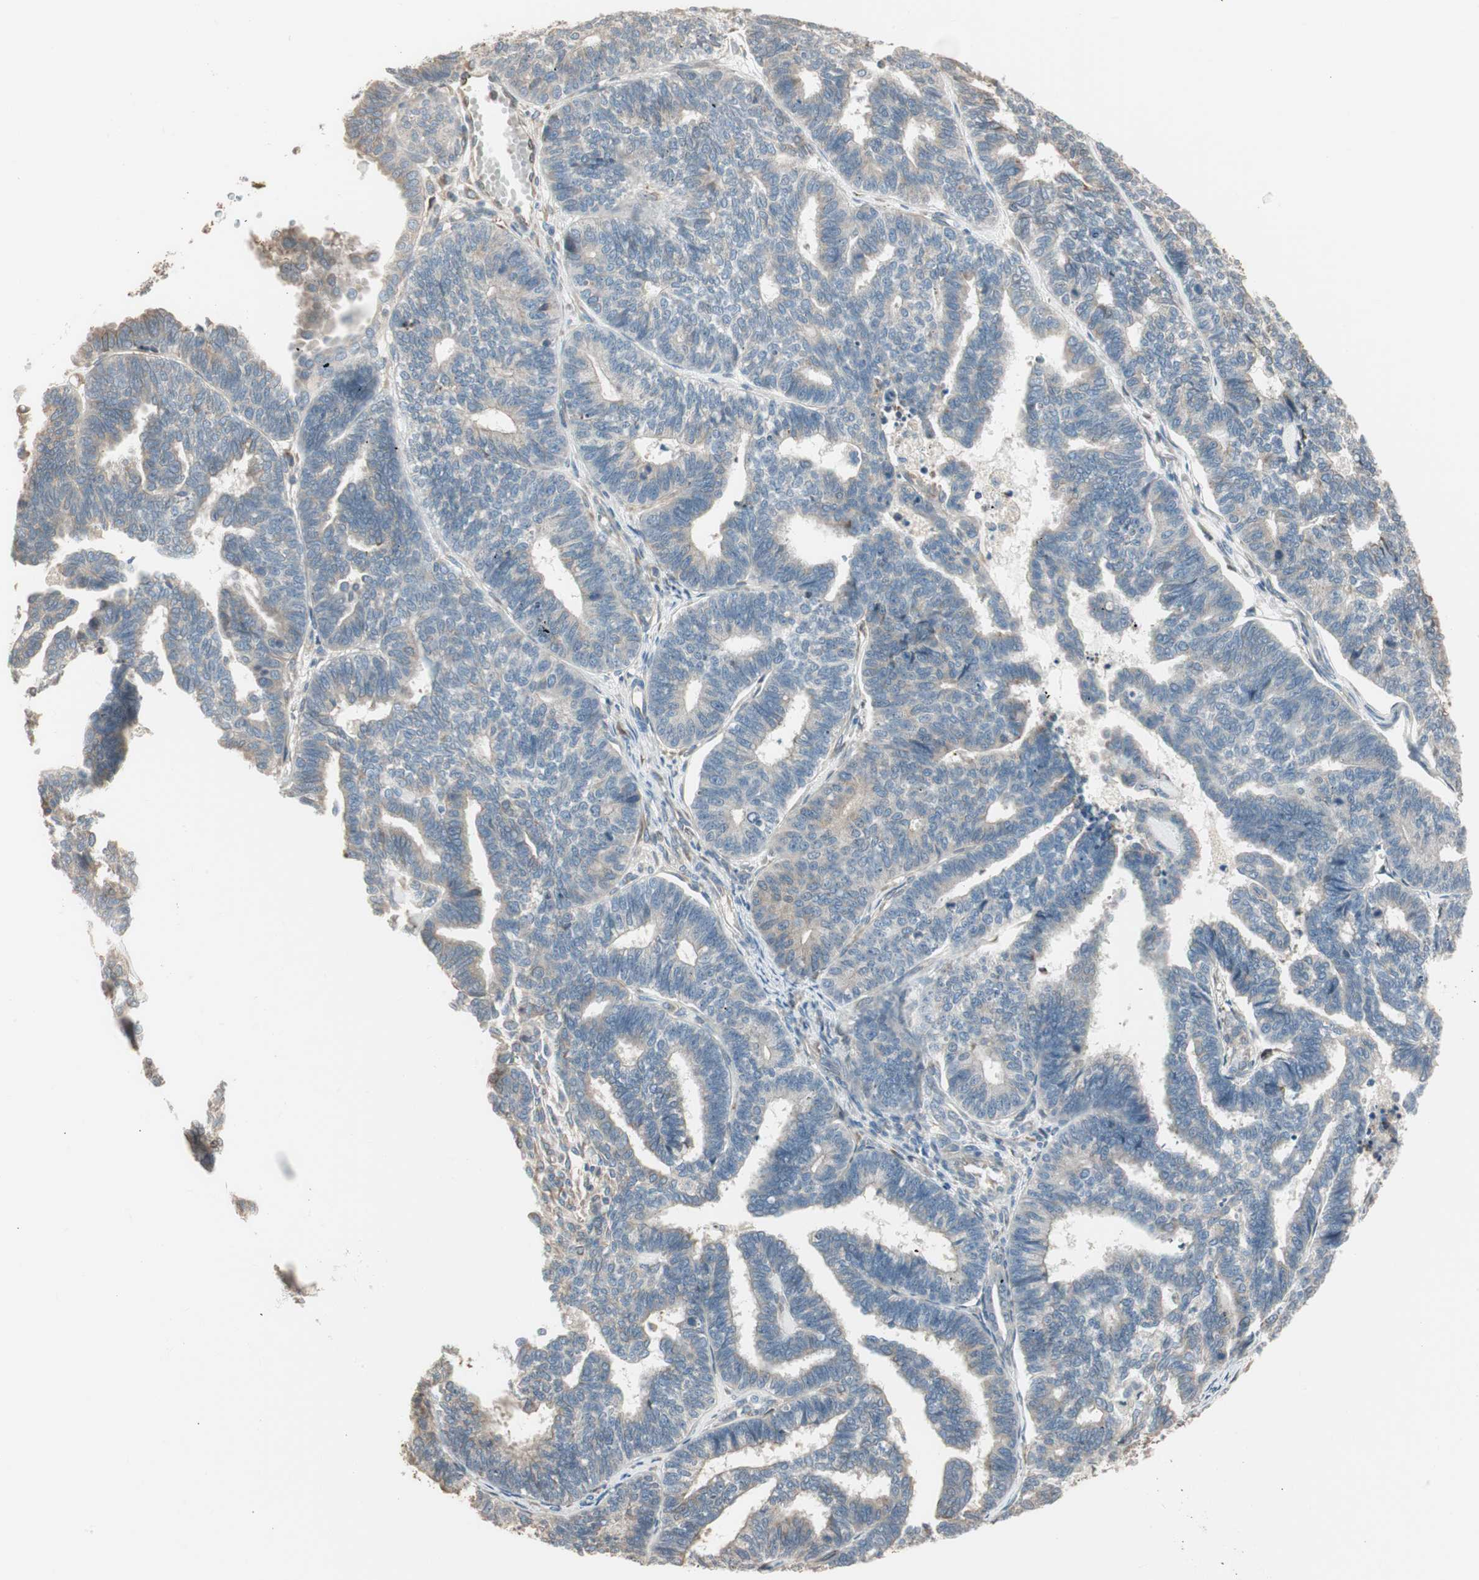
{"staining": {"intensity": "negative", "quantity": "none", "location": "none"}, "tissue": "endometrial cancer", "cell_type": "Tumor cells", "image_type": "cancer", "snomed": [{"axis": "morphology", "description": "Adenocarcinoma, NOS"}, {"axis": "topography", "description": "Endometrium"}], "caption": "This is an immunohistochemistry photomicrograph of human endometrial adenocarcinoma. There is no expression in tumor cells.", "gene": "NUCB2", "patient": {"sex": "female", "age": 70}}